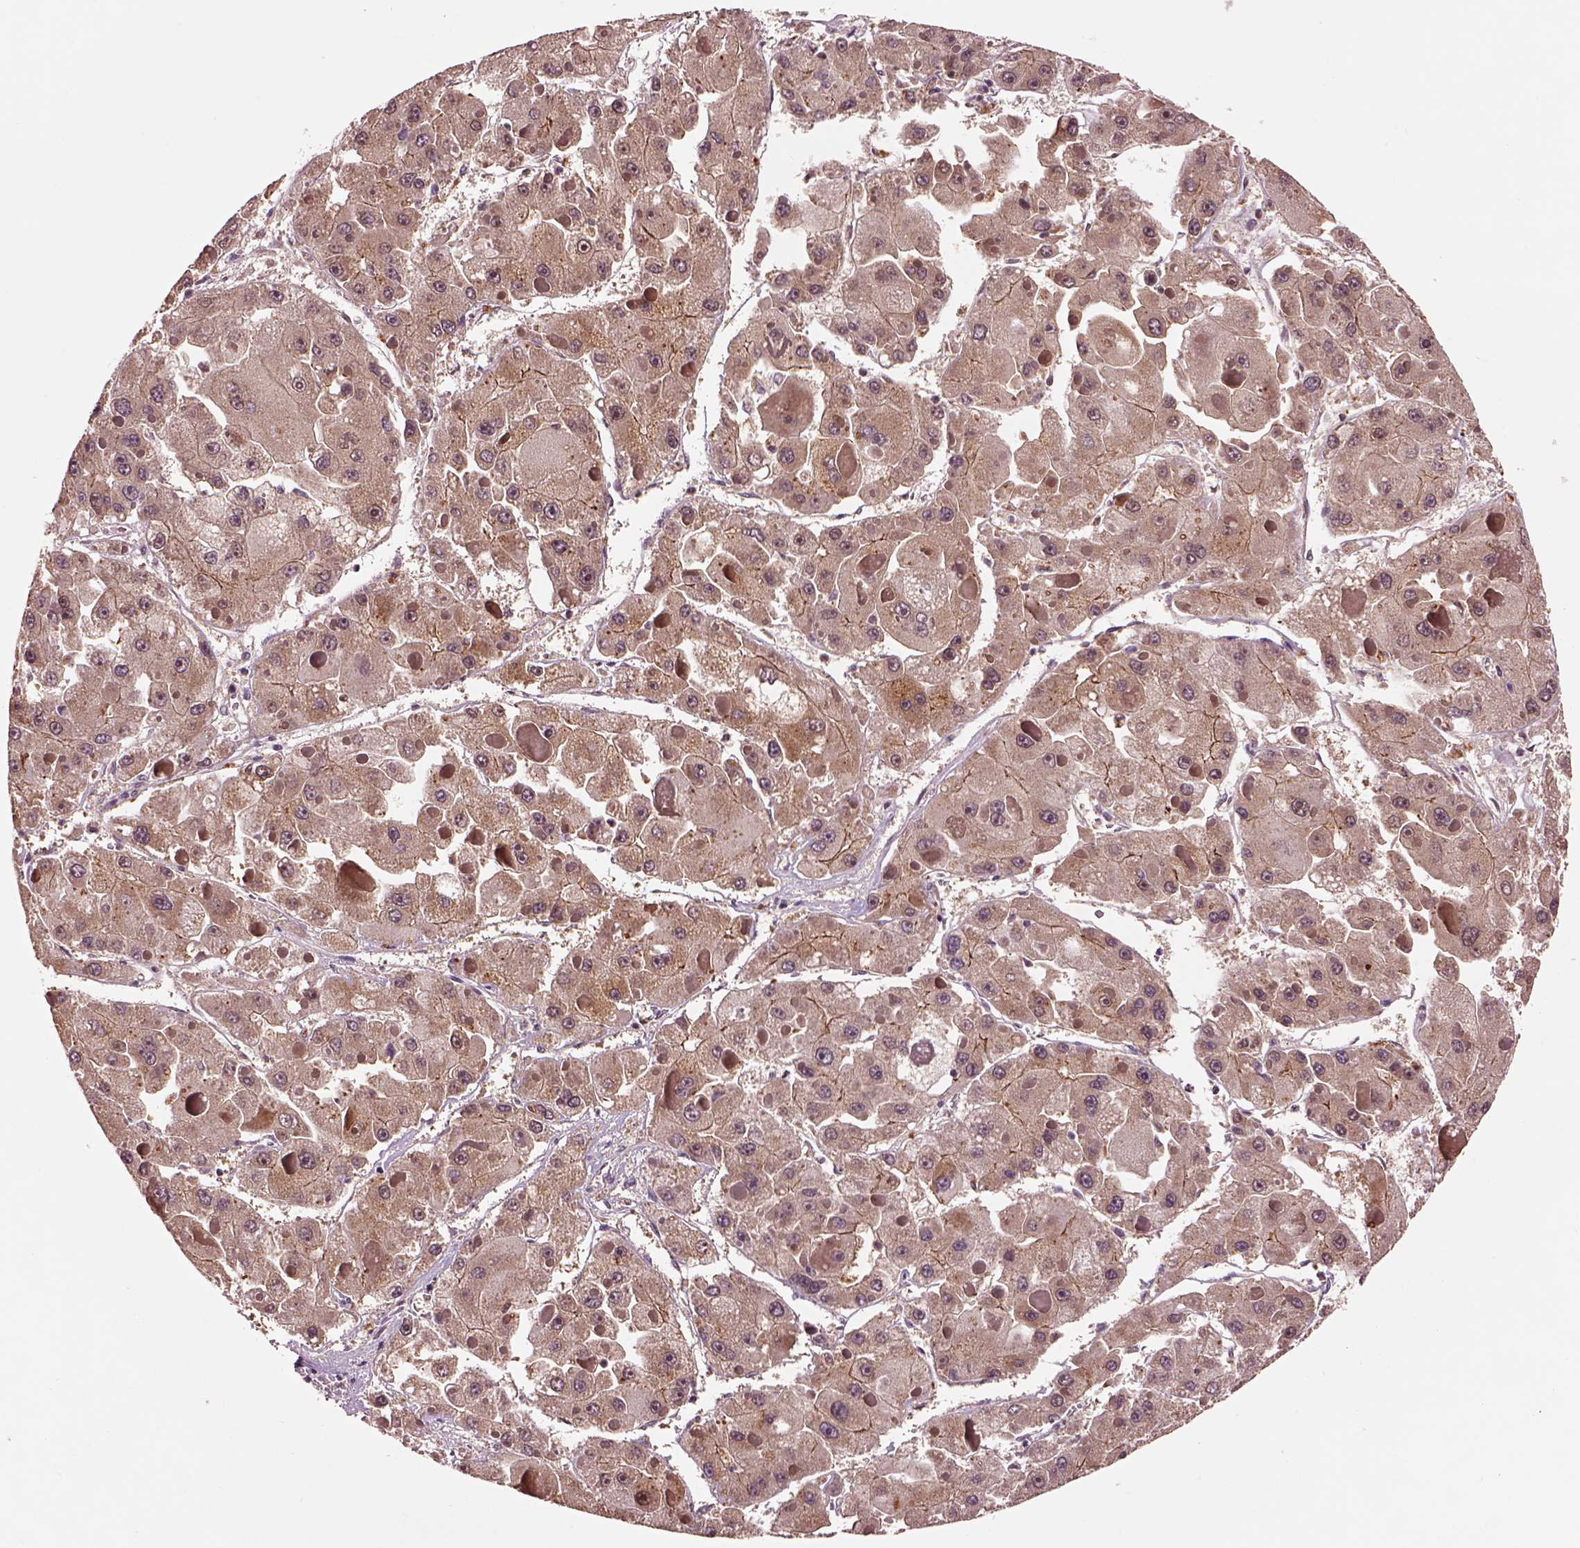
{"staining": {"intensity": "weak", "quantity": ">75%", "location": "cytoplasmic/membranous"}, "tissue": "liver cancer", "cell_type": "Tumor cells", "image_type": "cancer", "snomed": [{"axis": "morphology", "description": "Carcinoma, Hepatocellular, NOS"}, {"axis": "topography", "description": "Liver"}], "caption": "Liver cancer (hepatocellular carcinoma) stained for a protein exhibits weak cytoplasmic/membranous positivity in tumor cells.", "gene": "MTHFS", "patient": {"sex": "female", "age": 73}}